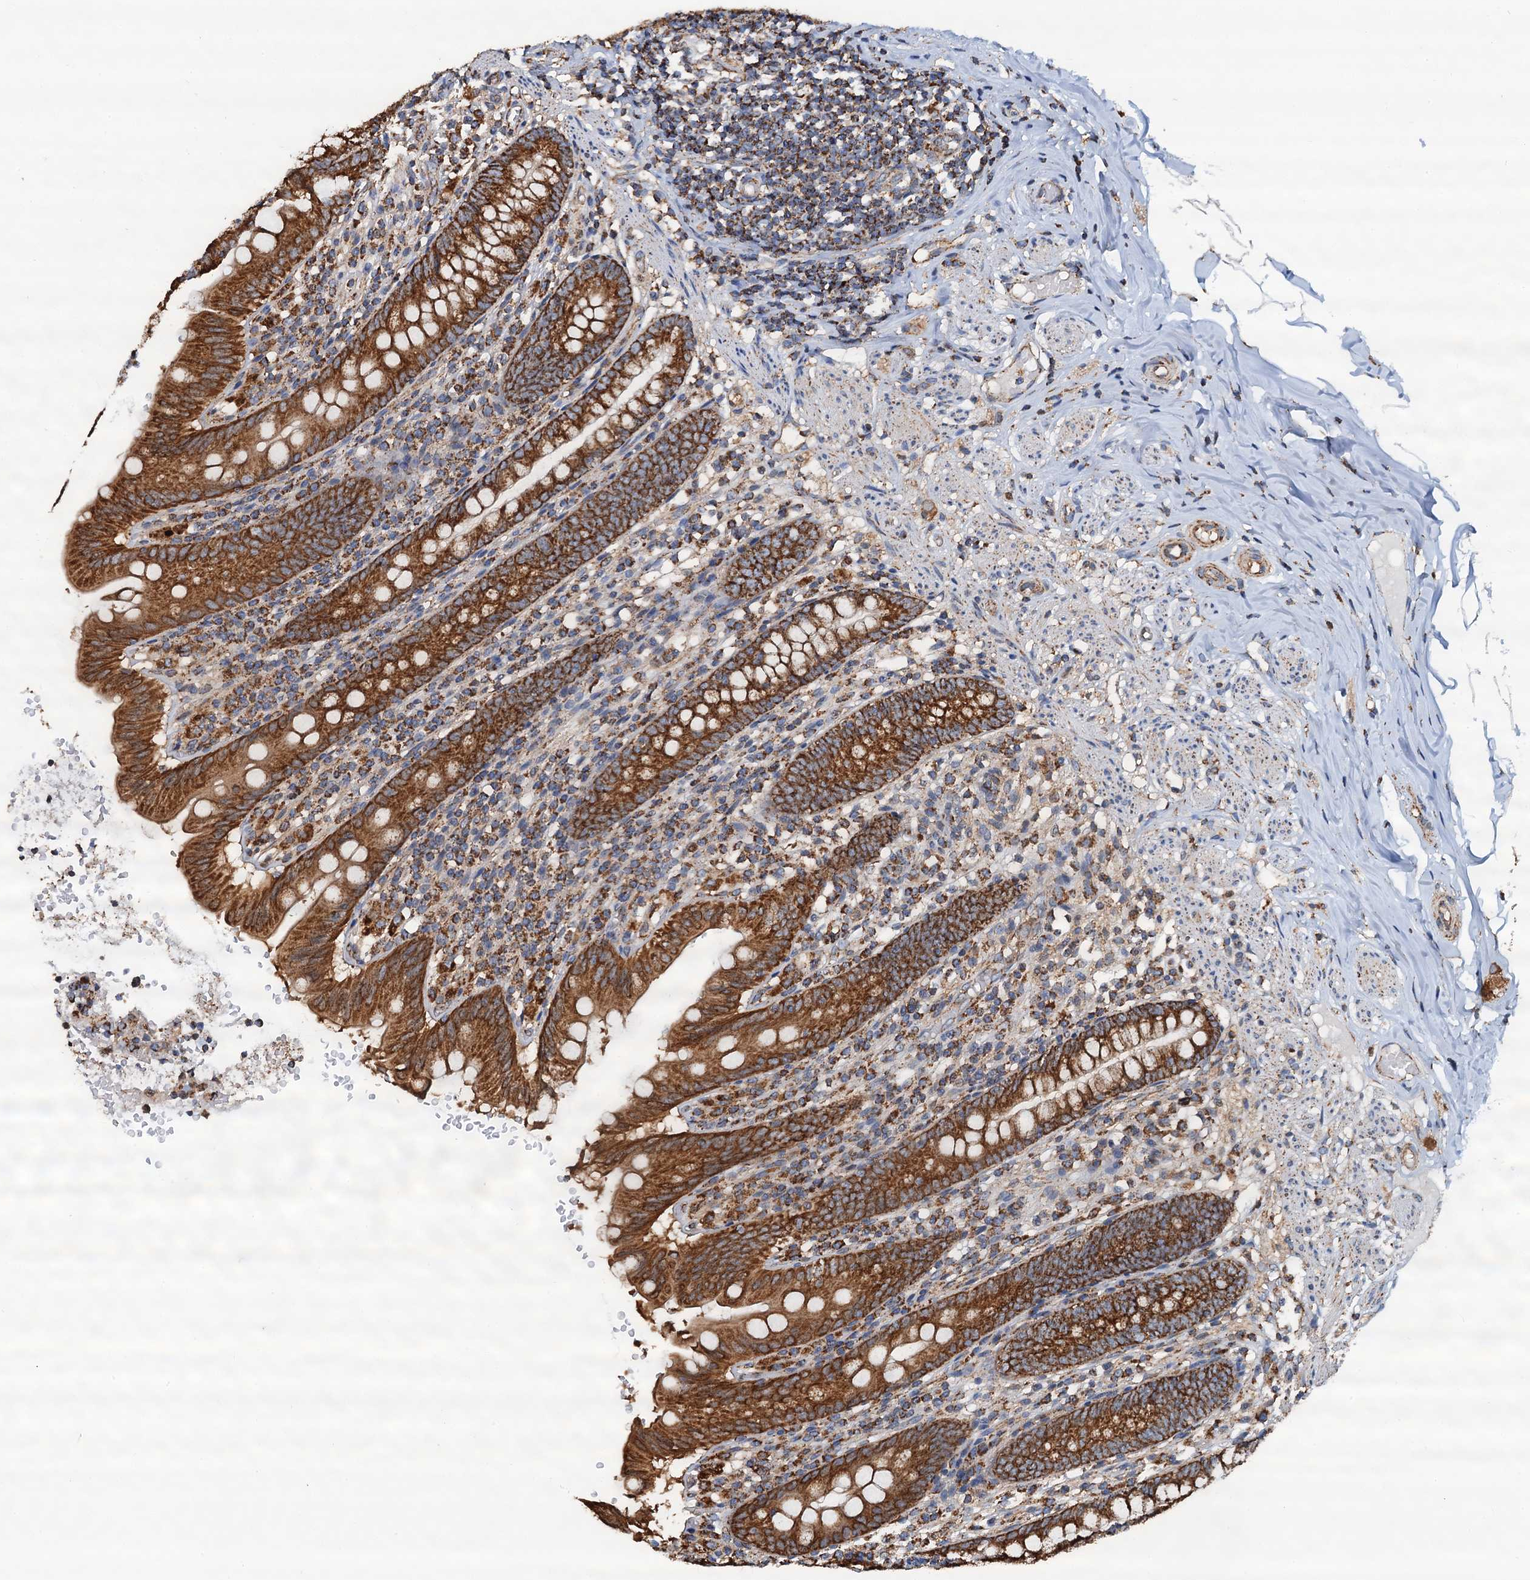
{"staining": {"intensity": "strong", "quantity": ">75%", "location": "cytoplasmic/membranous"}, "tissue": "appendix", "cell_type": "Glandular cells", "image_type": "normal", "snomed": [{"axis": "morphology", "description": "Normal tissue, NOS"}, {"axis": "topography", "description": "Appendix"}], "caption": "A high-resolution micrograph shows immunohistochemistry (IHC) staining of benign appendix, which shows strong cytoplasmic/membranous positivity in about >75% of glandular cells.", "gene": "AAGAB", "patient": {"sex": "male", "age": 55}}